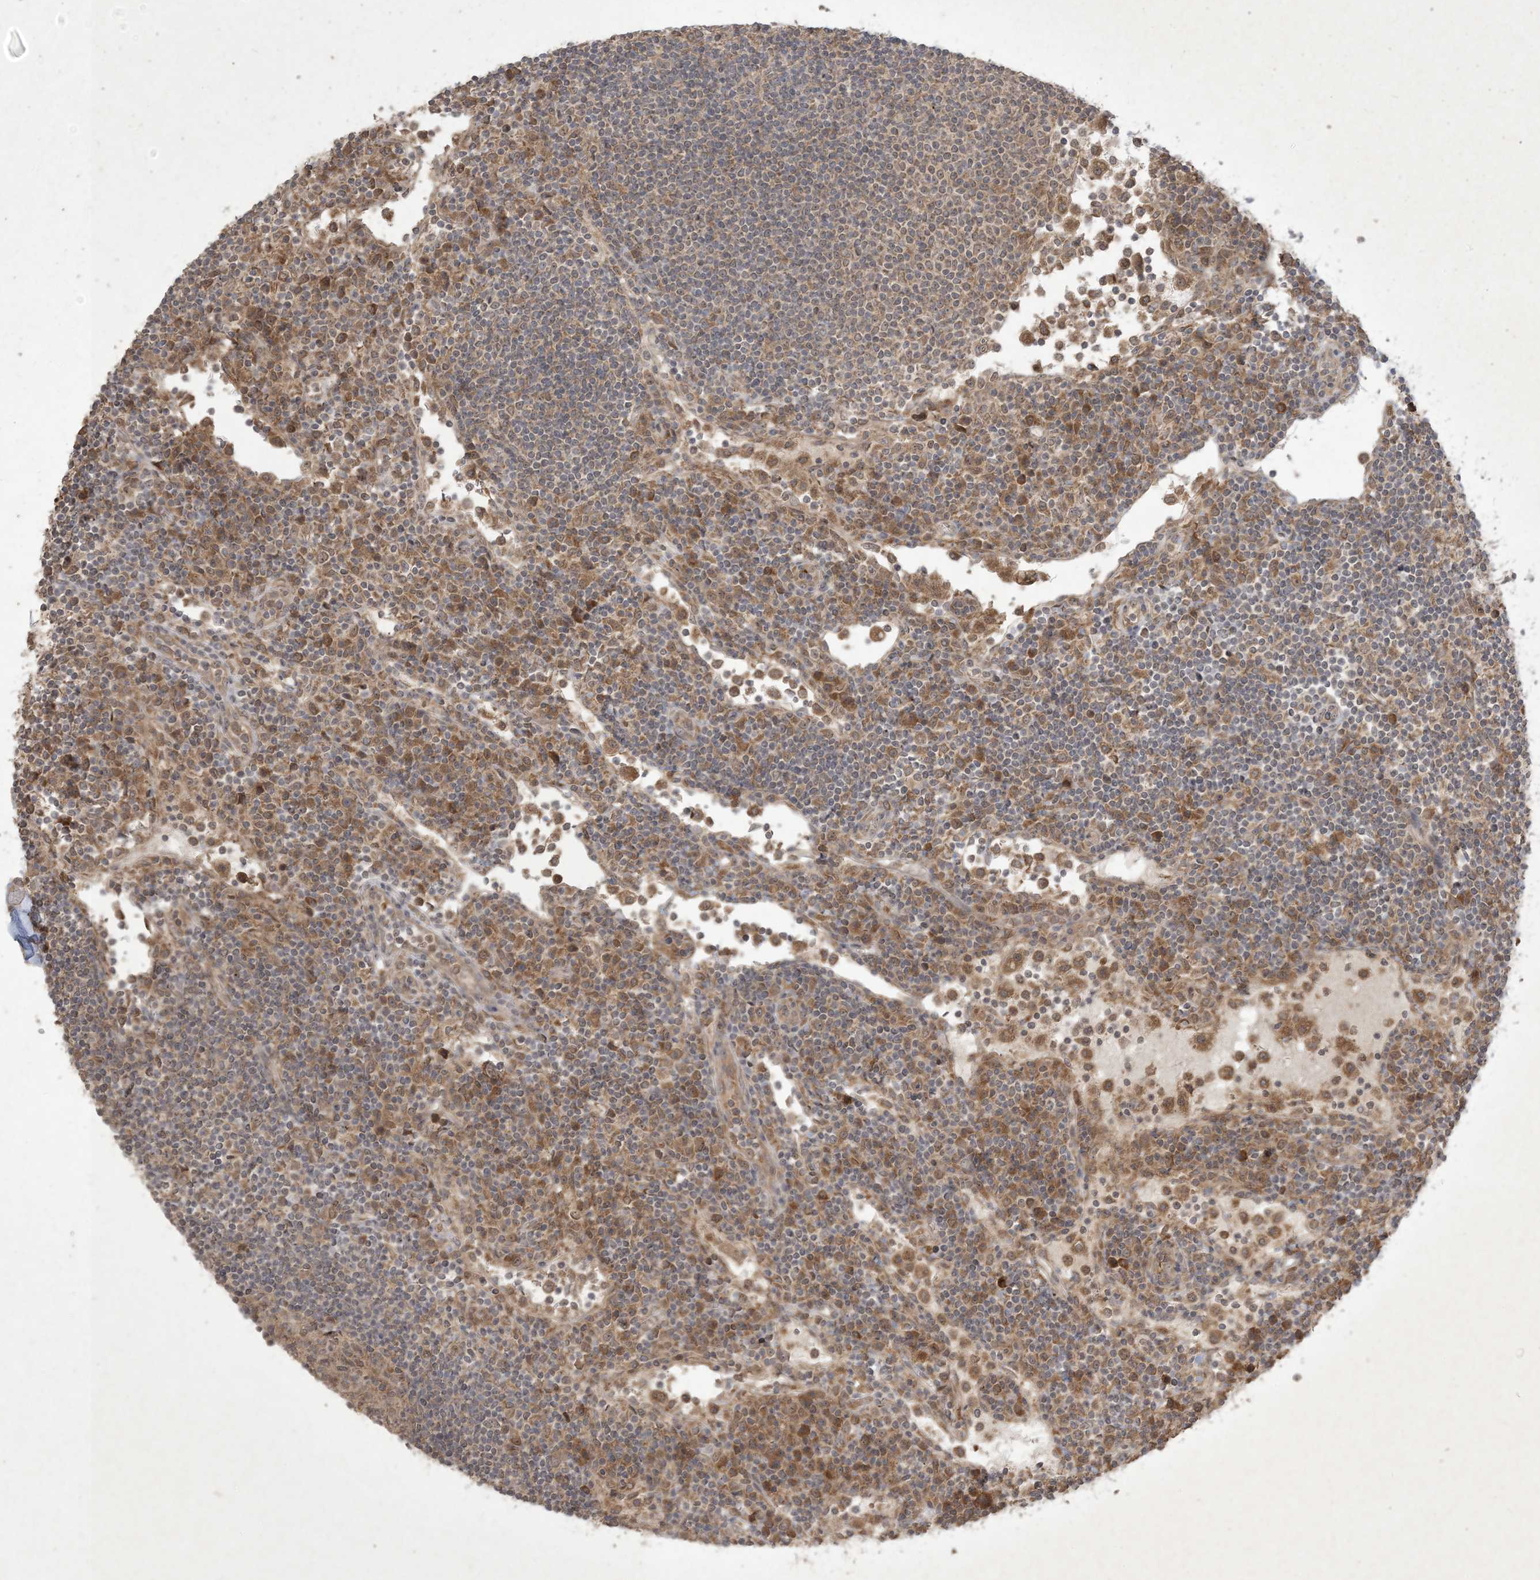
{"staining": {"intensity": "weak", "quantity": "<25%", "location": "cytoplasmic/membranous"}, "tissue": "lymph node", "cell_type": "Germinal center cells", "image_type": "normal", "snomed": [{"axis": "morphology", "description": "Normal tissue, NOS"}, {"axis": "topography", "description": "Lymph node"}], "caption": "The image reveals no significant expression in germinal center cells of lymph node. The staining is performed using DAB brown chromogen with nuclei counter-stained in using hematoxylin.", "gene": "NRBP2", "patient": {"sex": "female", "age": 53}}